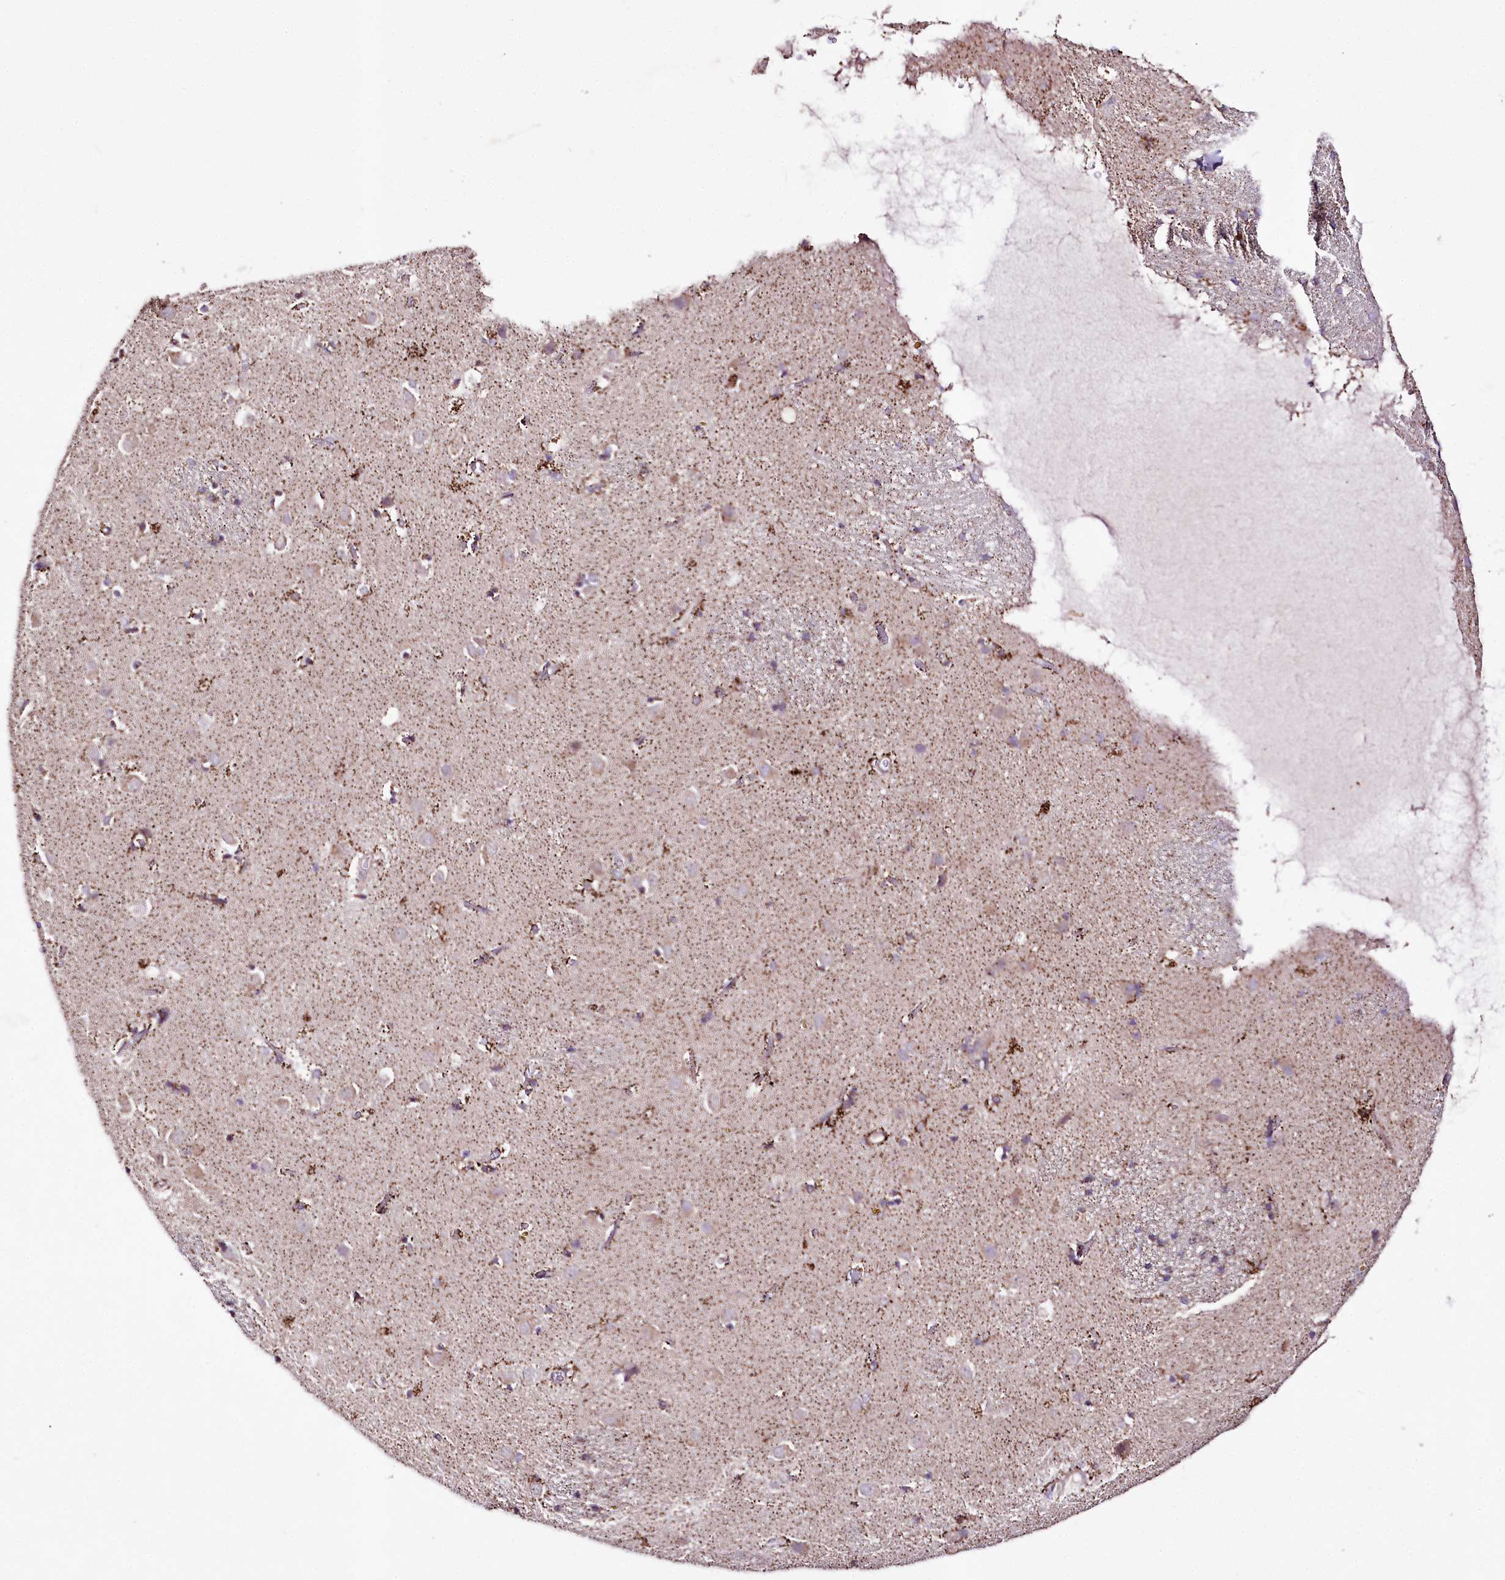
{"staining": {"intensity": "moderate", "quantity": "<25%", "location": "cytoplasmic/membranous"}, "tissue": "caudate", "cell_type": "Glial cells", "image_type": "normal", "snomed": [{"axis": "morphology", "description": "Normal tissue, NOS"}, {"axis": "topography", "description": "Lateral ventricle wall"}], "caption": "Moderate cytoplasmic/membranous staining for a protein is appreciated in approximately <25% of glial cells of unremarkable caudate using immunohistochemistry.", "gene": "ATE1", "patient": {"sex": "male", "age": 70}}